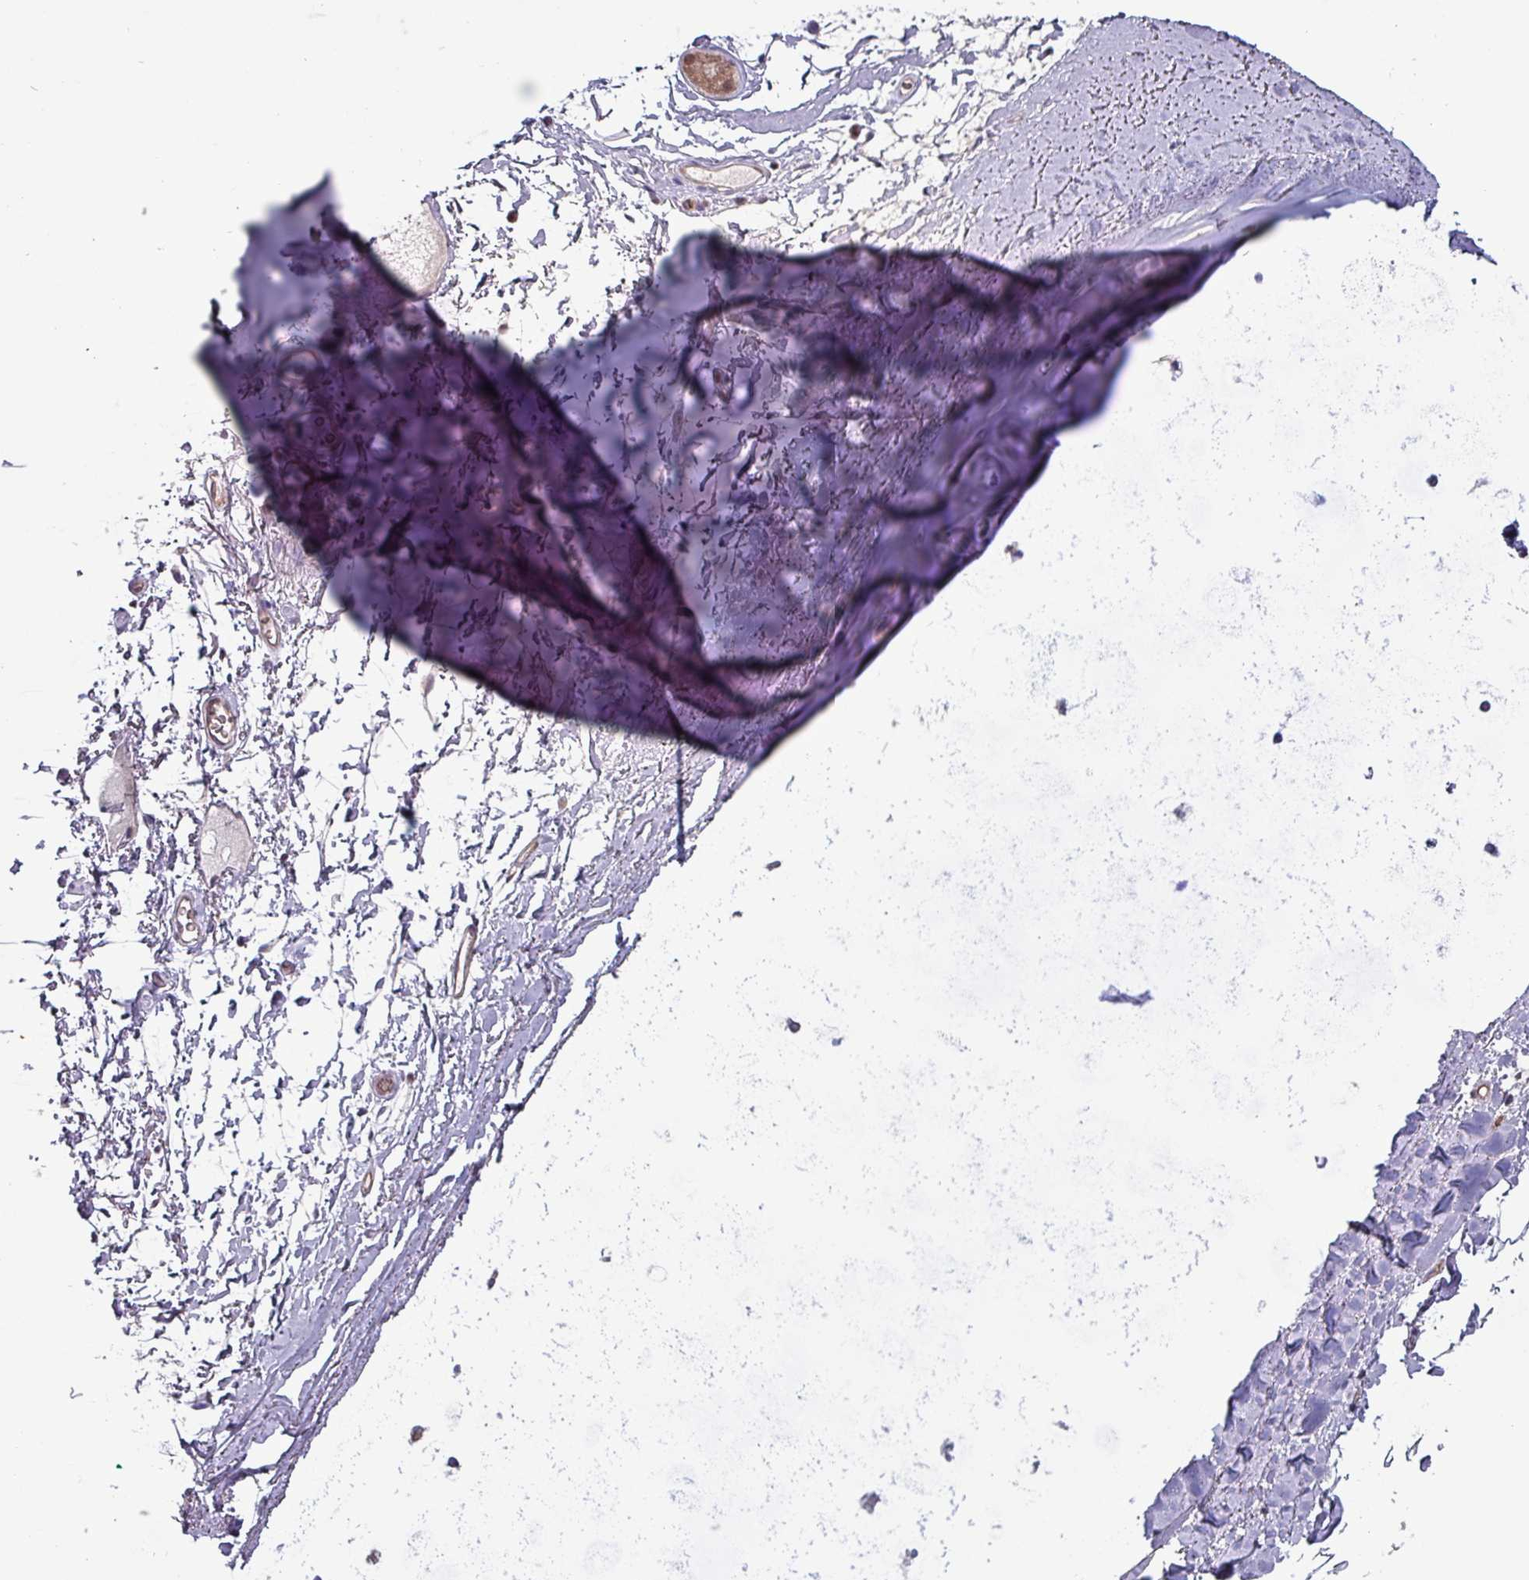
{"staining": {"intensity": "negative", "quantity": "none", "location": "none"}, "tissue": "soft tissue", "cell_type": "Chondrocytes", "image_type": "normal", "snomed": [{"axis": "morphology", "description": "Normal tissue, NOS"}, {"axis": "topography", "description": "Cartilage tissue"}, {"axis": "topography", "description": "Bronchus"}], "caption": "Immunohistochemical staining of normal soft tissue displays no significant positivity in chondrocytes.", "gene": "PSMB8", "patient": {"sex": "female", "age": 72}}